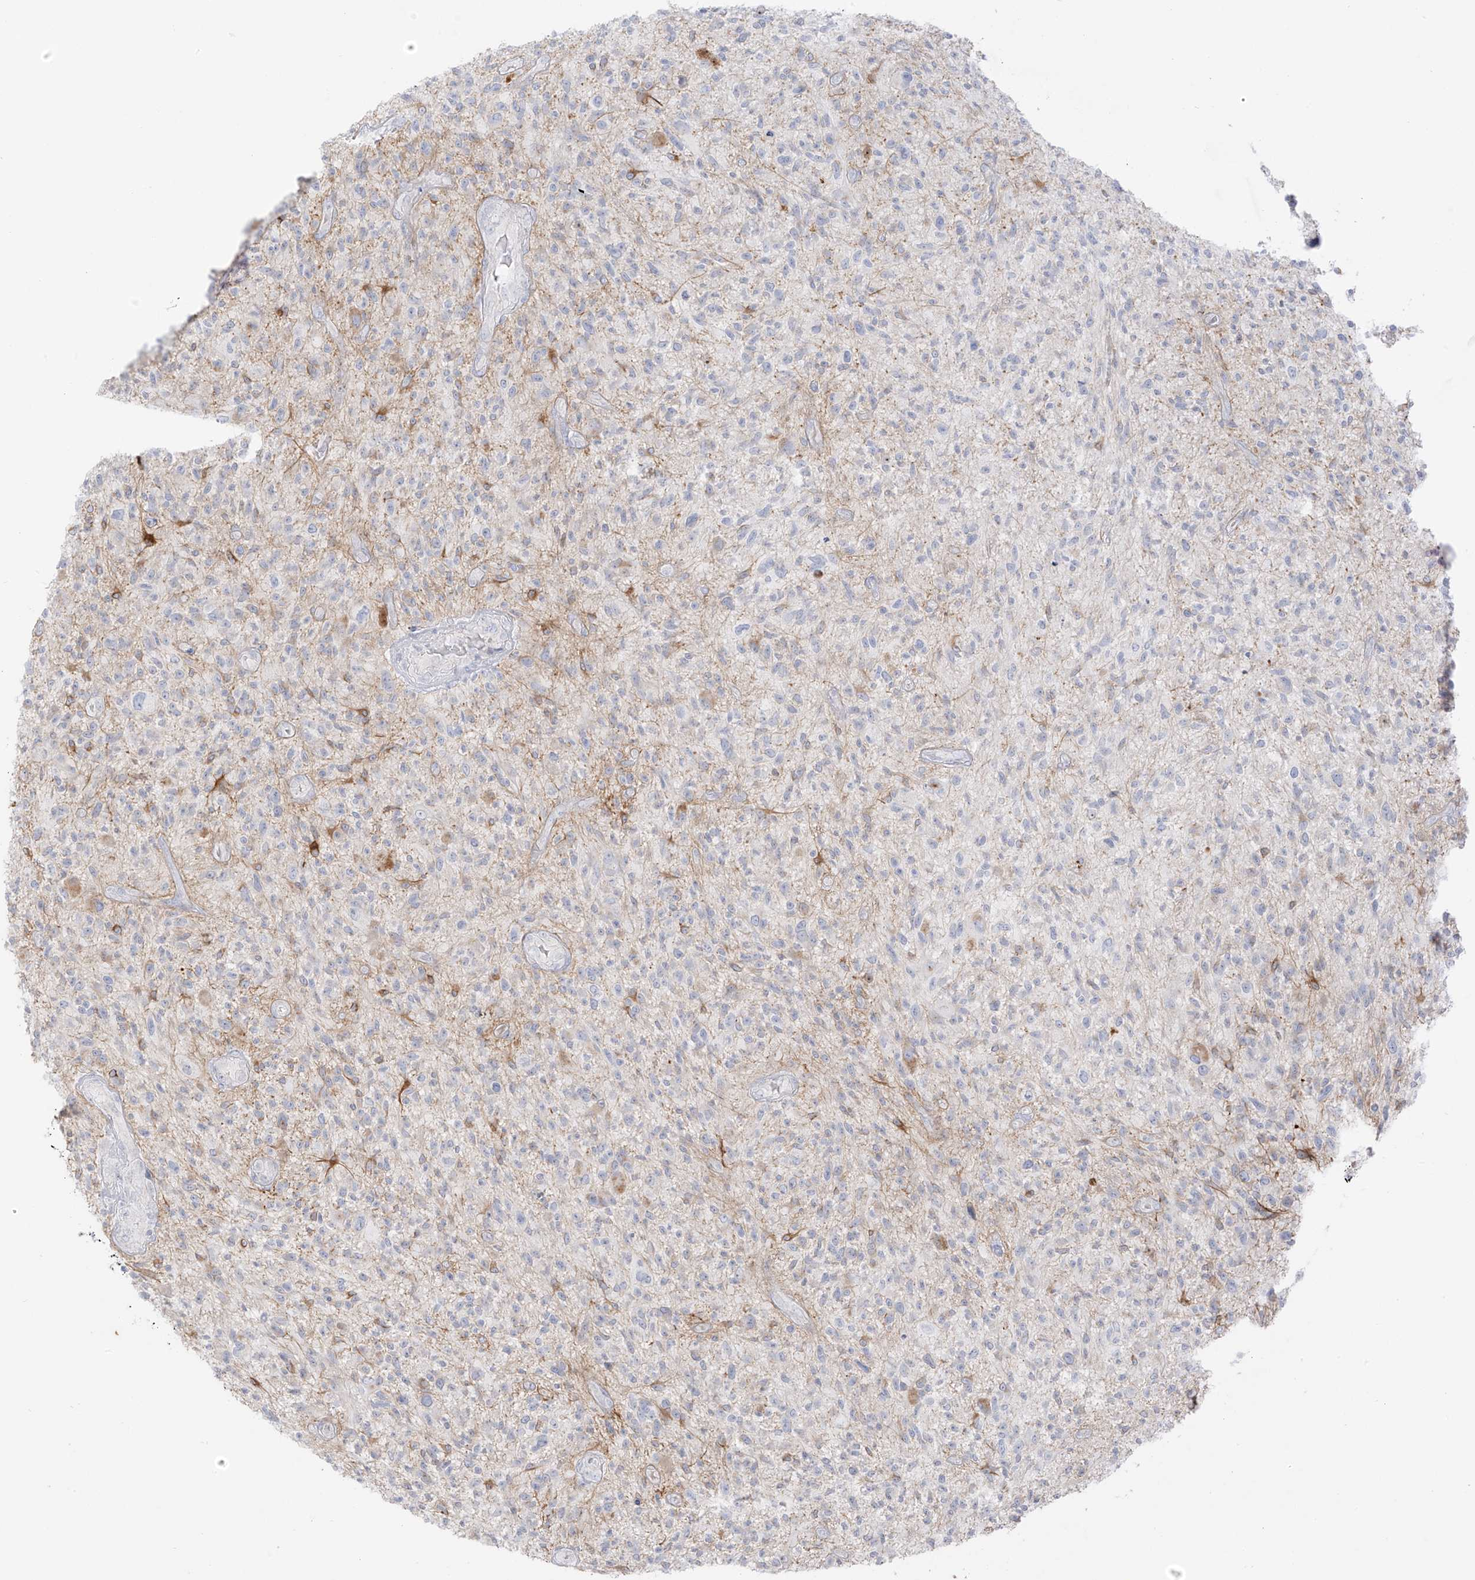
{"staining": {"intensity": "negative", "quantity": "none", "location": "none"}, "tissue": "glioma", "cell_type": "Tumor cells", "image_type": "cancer", "snomed": [{"axis": "morphology", "description": "Glioma, malignant, High grade"}, {"axis": "topography", "description": "Brain"}], "caption": "This photomicrograph is of high-grade glioma (malignant) stained with immunohistochemistry (IHC) to label a protein in brown with the nuclei are counter-stained blue. There is no staining in tumor cells.", "gene": "C11orf87", "patient": {"sex": "male", "age": 47}}